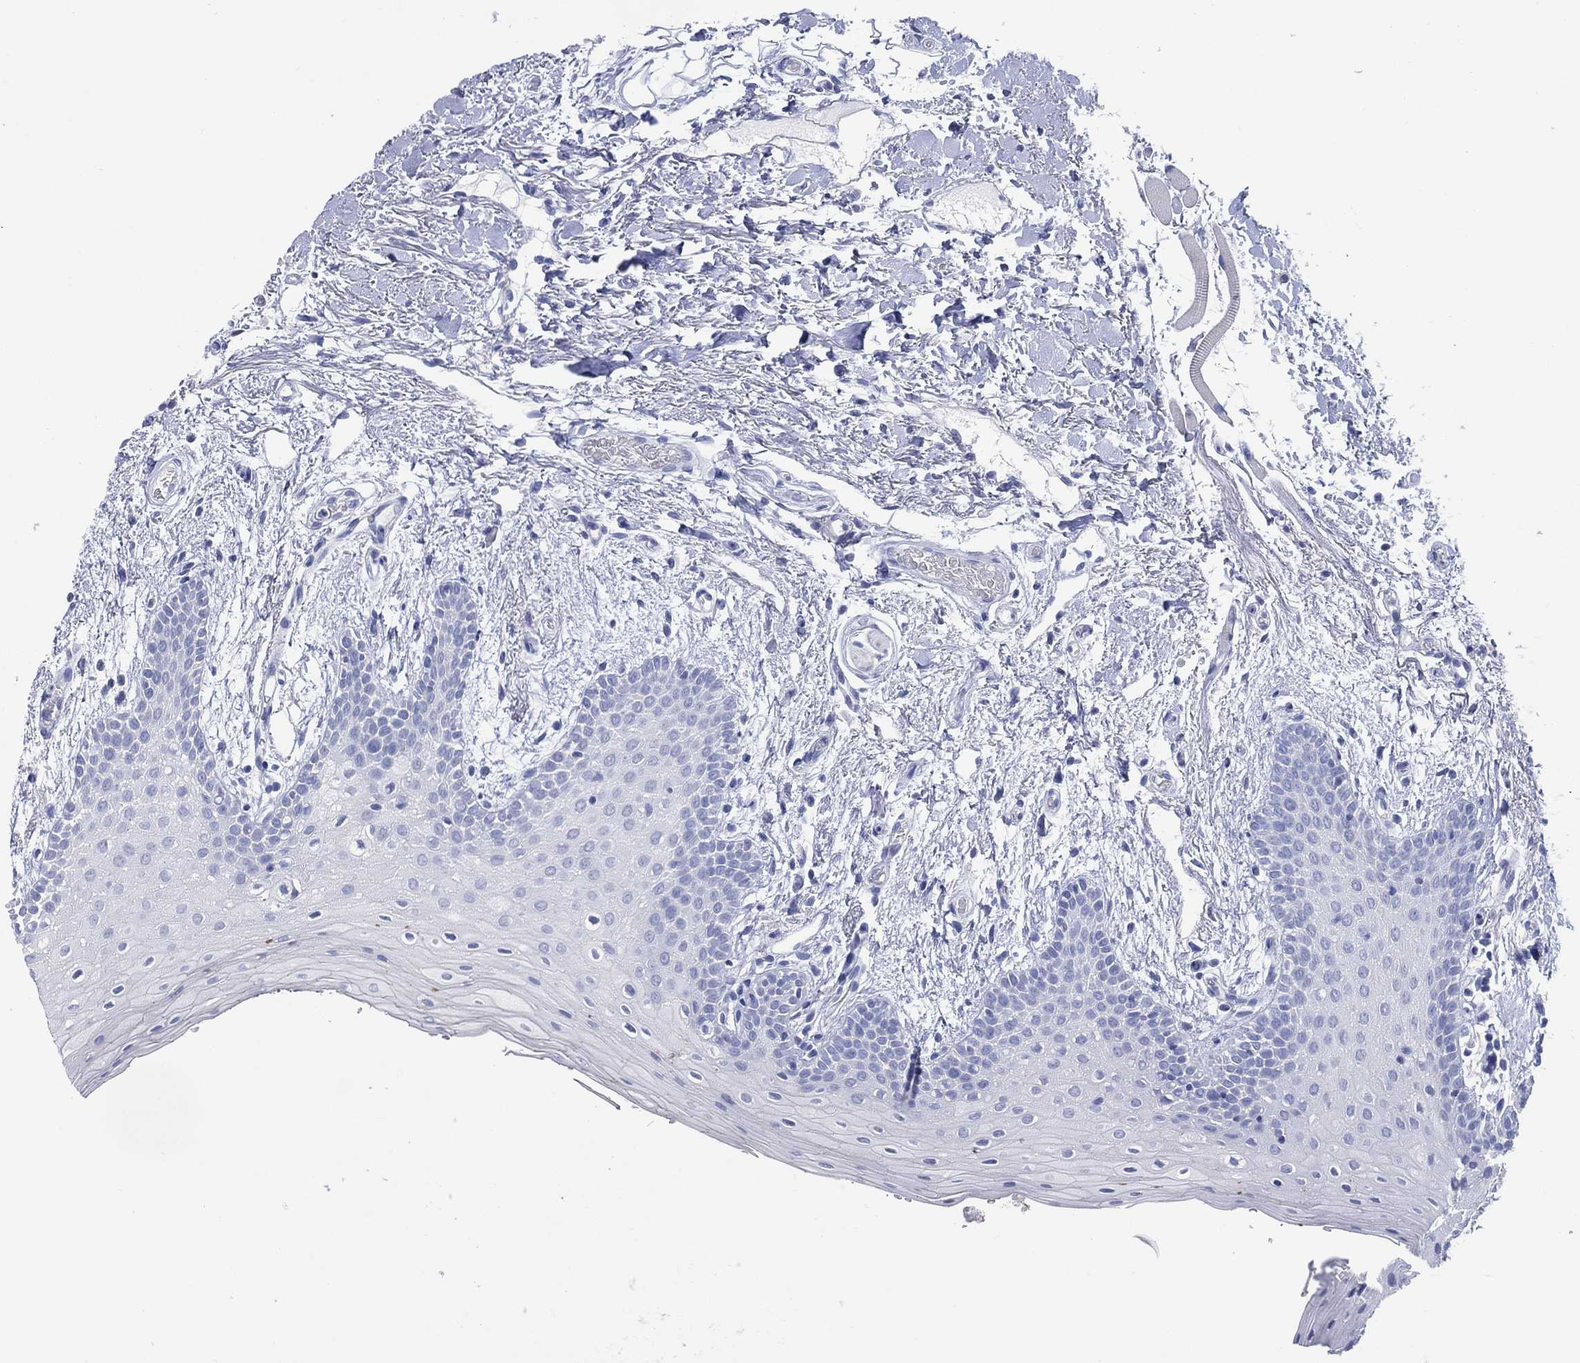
{"staining": {"intensity": "negative", "quantity": "none", "location": "none"}, "tissue": "oral mucosa", "cell_type": "Squamous epithelial cells", "image_type": "normal", "snomed": [{"axis": "morphology", "description": "Normal tissue, NOS"}, {"axis": "topography", "description": "Oral tissue"}, {"axis": "topography", "description": "Tounge, NOS"}], "caption": "Immunohistochemistry (IHC) of normal human oral mucosa demonstrates no staining in squamous epithelial cells. (DAB (3,3'-diaminobenzidine) IHC, high magnification).", "gene": "TMEM247", "patient": {"sex": "female", "age": 86}}